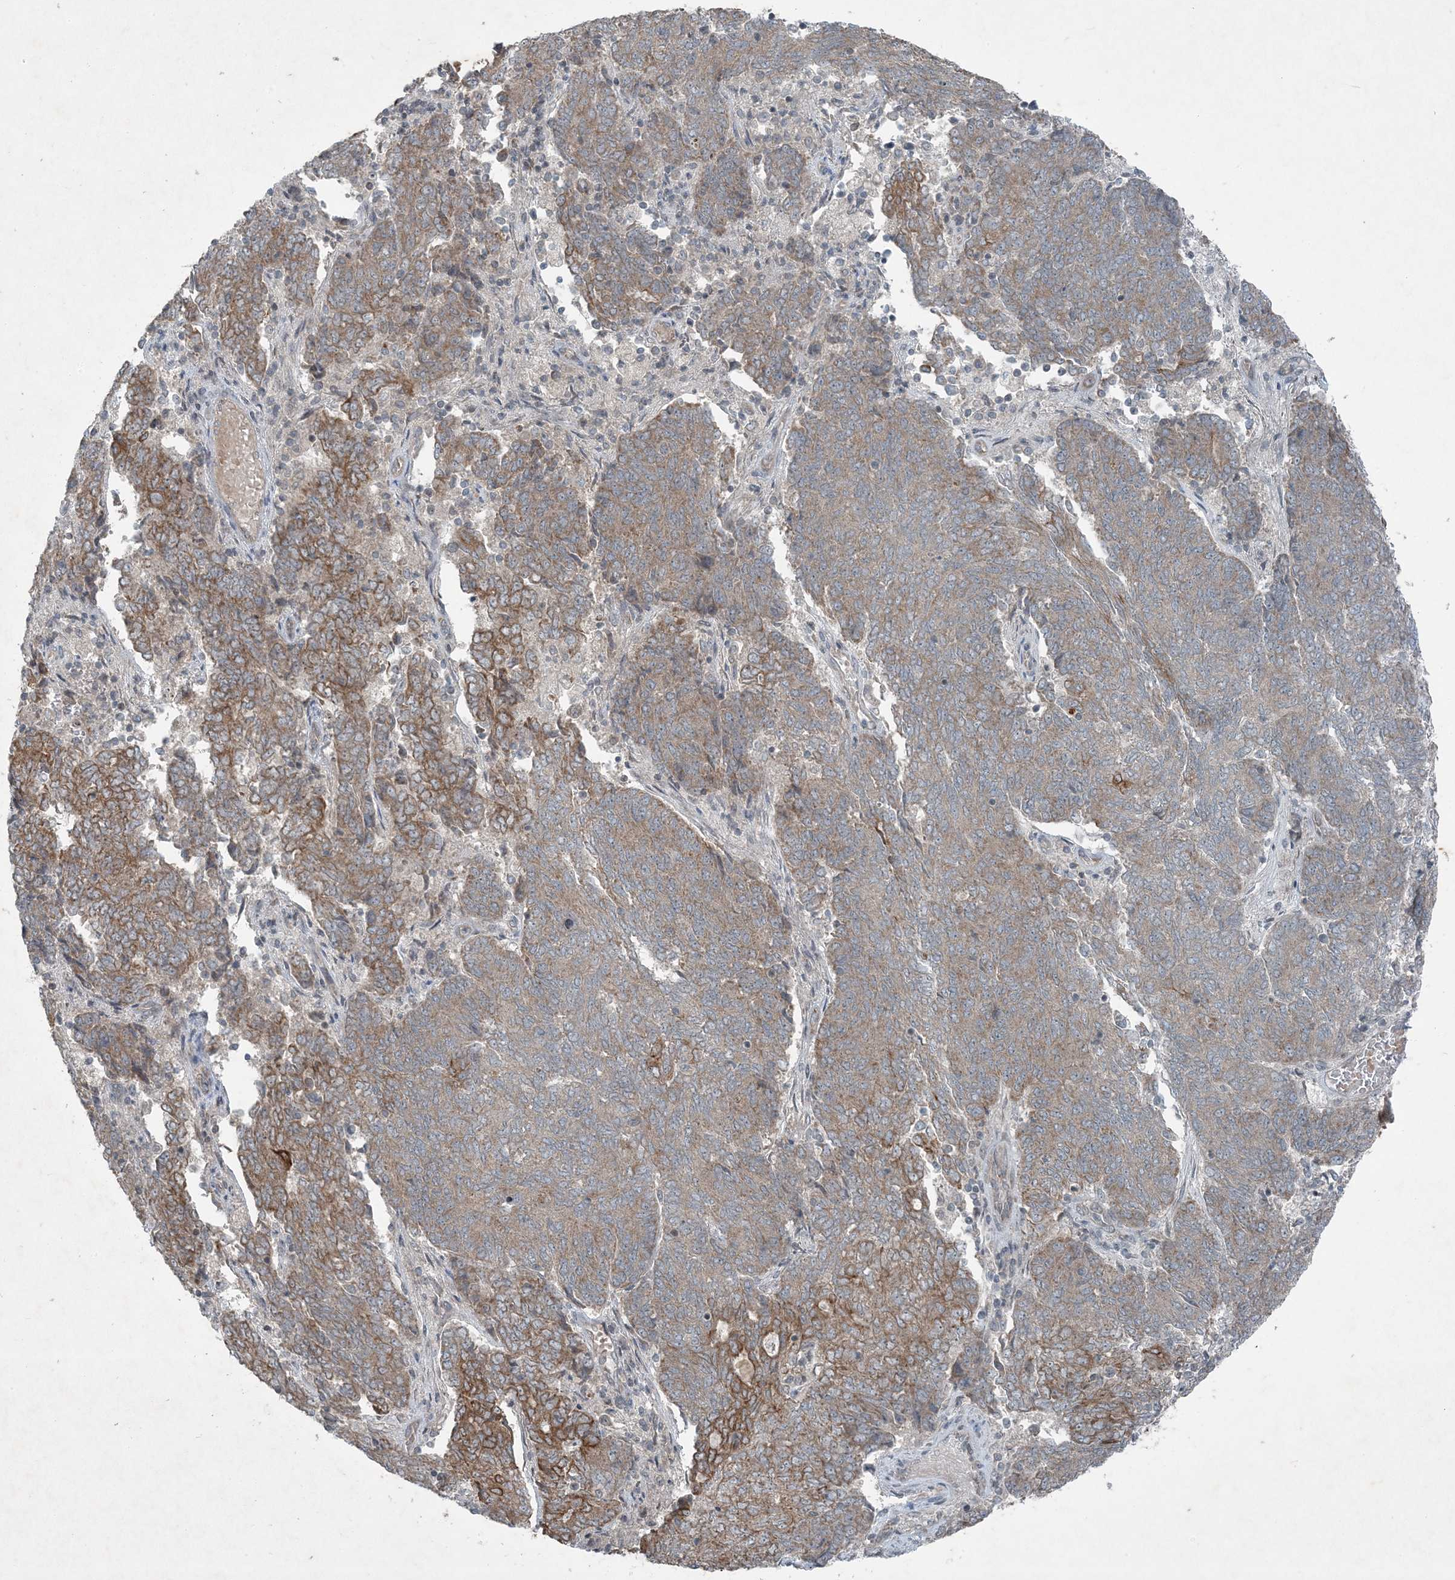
{"staining": {"intensity": "moderate", "quantity": "25%-75%", "location": "cytoplasmic/membranous"}, "tissue": "endometrial cancer", "cell_type": "Tumor cells", "image_type": "cancer", "snomed": [{"axis": "morphology", "description": "Adenocarcinoma, NOS"}, {"axis": "topography", "description": "Endometrium"}], "caption": "IHC staining of endometrial cancer (adenocarcinoma), which exhibits medium levels of moderate cytoplasmic/membranous positivity in about 25%-75% of tumor cells indicating moderate cytoplasmic/membranous protein positivity. The staining was performed using DAB (brown) for protein detection and nuclei were counterstained in hematoxylin (blue).", "gene": "PC", "patient": {"sex": "female", "age": 80}}